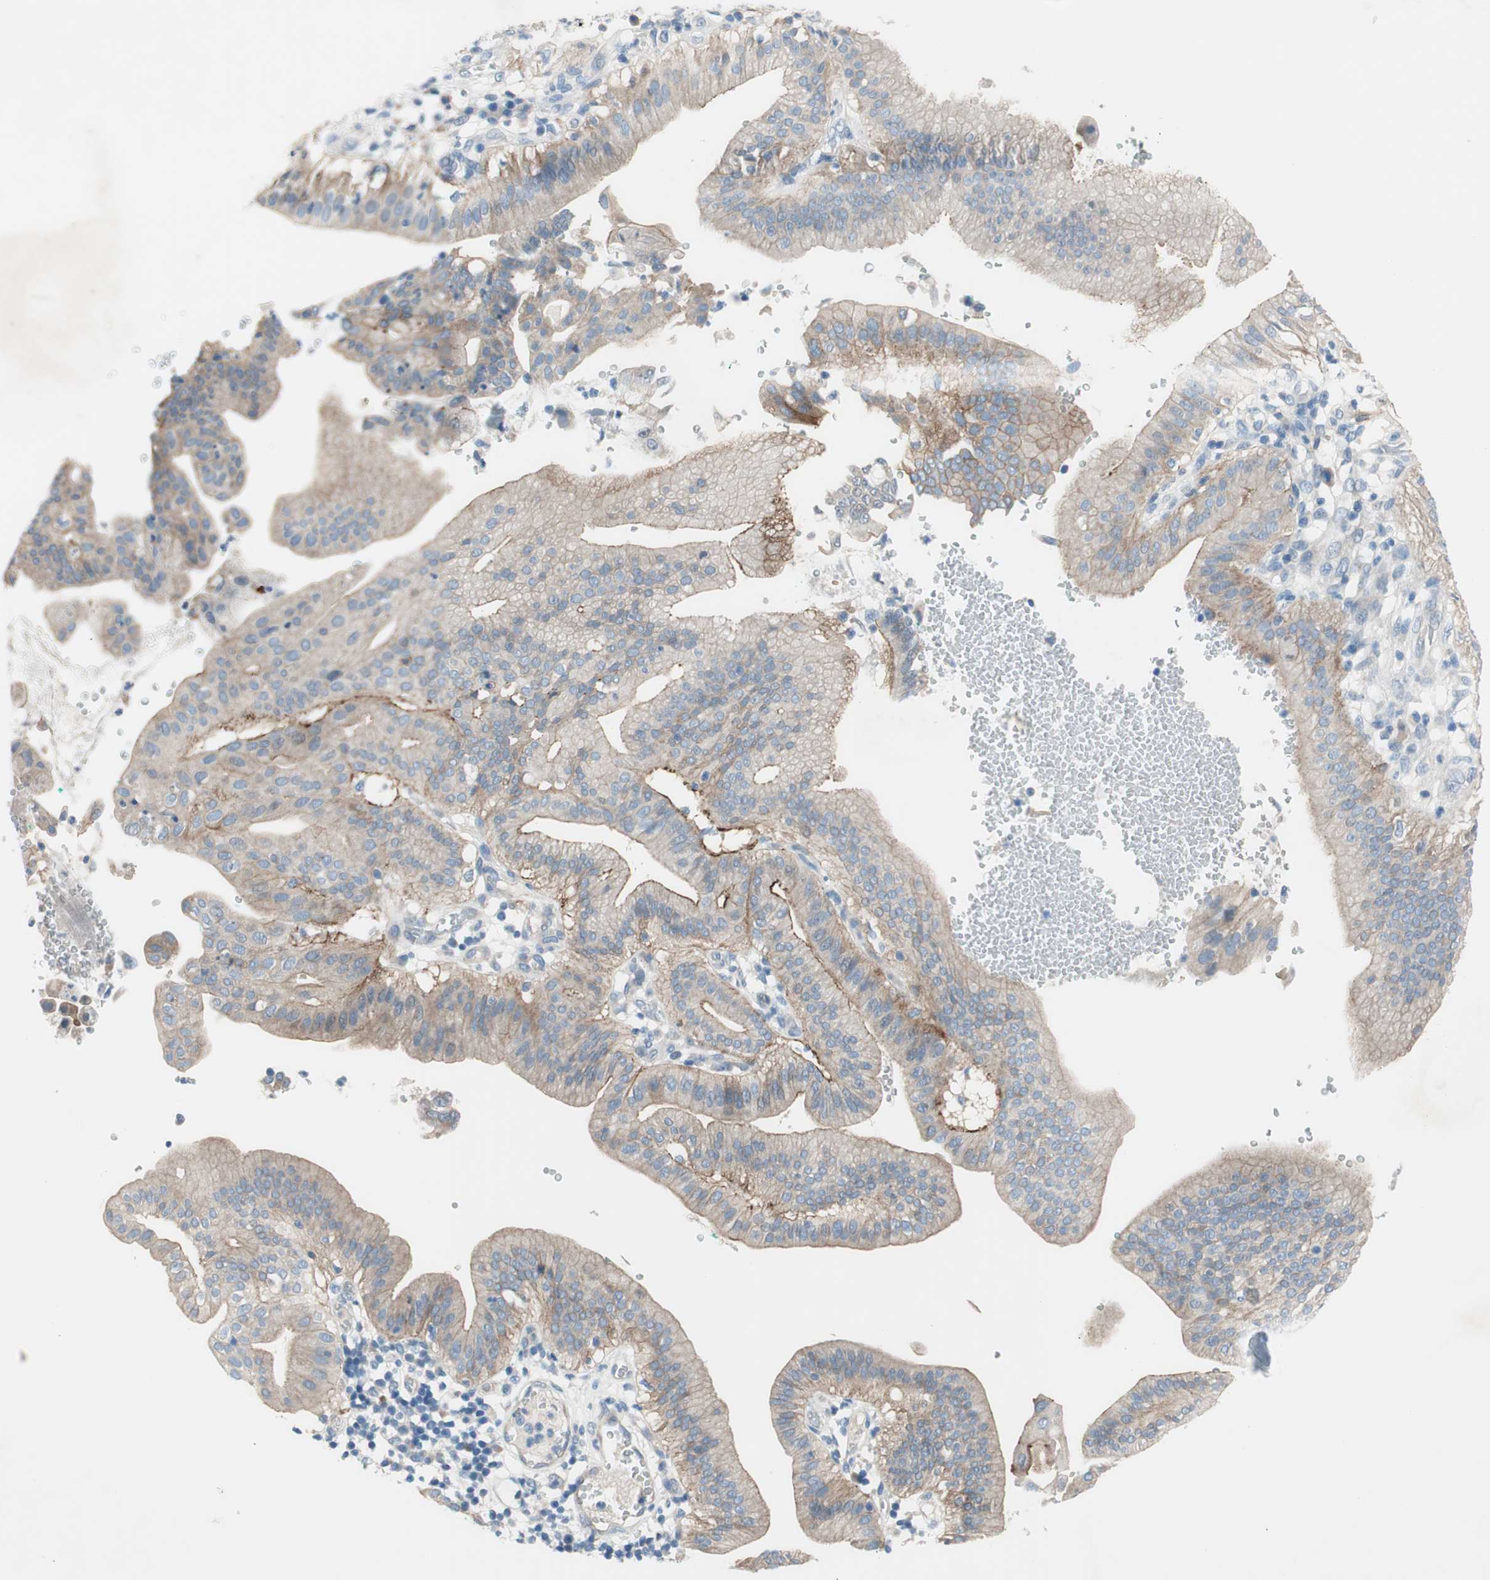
{"staining": {"intensity": "moderate", "quantity": "25%-75%", "location": "cytoplasmic/membranous"}, "tissue": "pancreatic cancer", "cell_type": "Tumor cells", "image_type": "cancer", "snomed": [{"axis": "morphology", "description": "Adenocarcinoma, NOS"}, {"axis": "morphology", "description": "Adenocarcinoma, metastatic, NOS"}, {"axis": "topography", "description": "Lymph node"}, {"axis": "topography", "description": "Pancreas"}, {"axis": "topography", "description": "Duodenum"}], "caption": "Tumor cells demonstrate medium levels of moderate cytoplasmic/membranous staining in about 25%-75% of cells in pancreatic metastatic adenocarcinoma.", "gene": "PRRG4", "patient": {"sex": "female", "age": 64}}